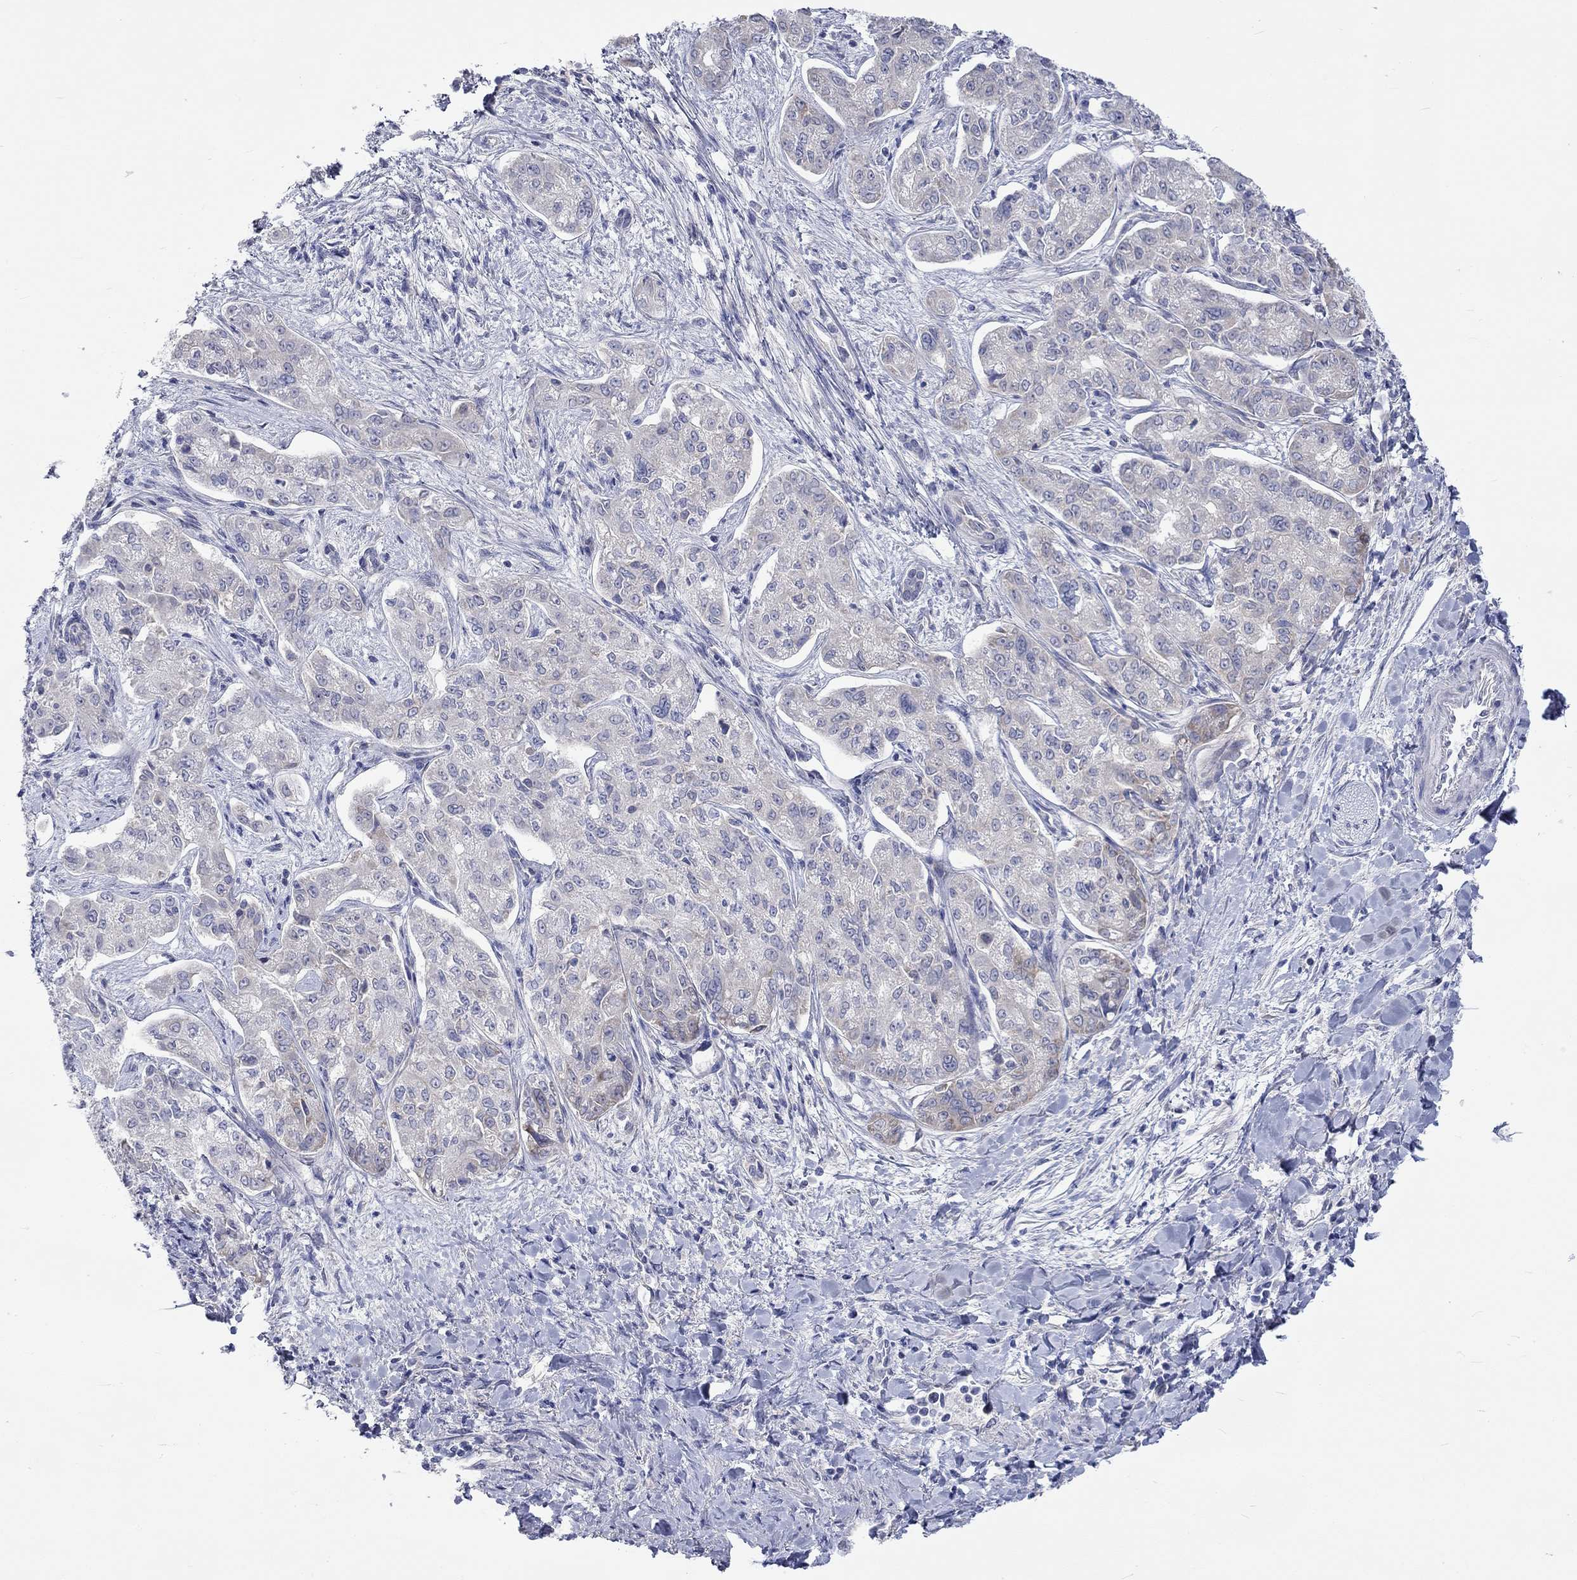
{"staining": {"intensity": "negative", "quantity": "none", "location": "none"}, "tissue": "liver cancer", "cell_type": "Tumor cells", "image_type": "cancer", "snomed": [{"axis": "morphology", "description": "Cholangiocarcinoma"}, {"axis": "topography", "description": "Liver"}], "caption": "Immunohistochemical staining of human cholangiocarcinoma (liver) shows no significant expression in tumor cells.", "gene": "CERS1", "patient": {"sex": "female", "age": 47}}